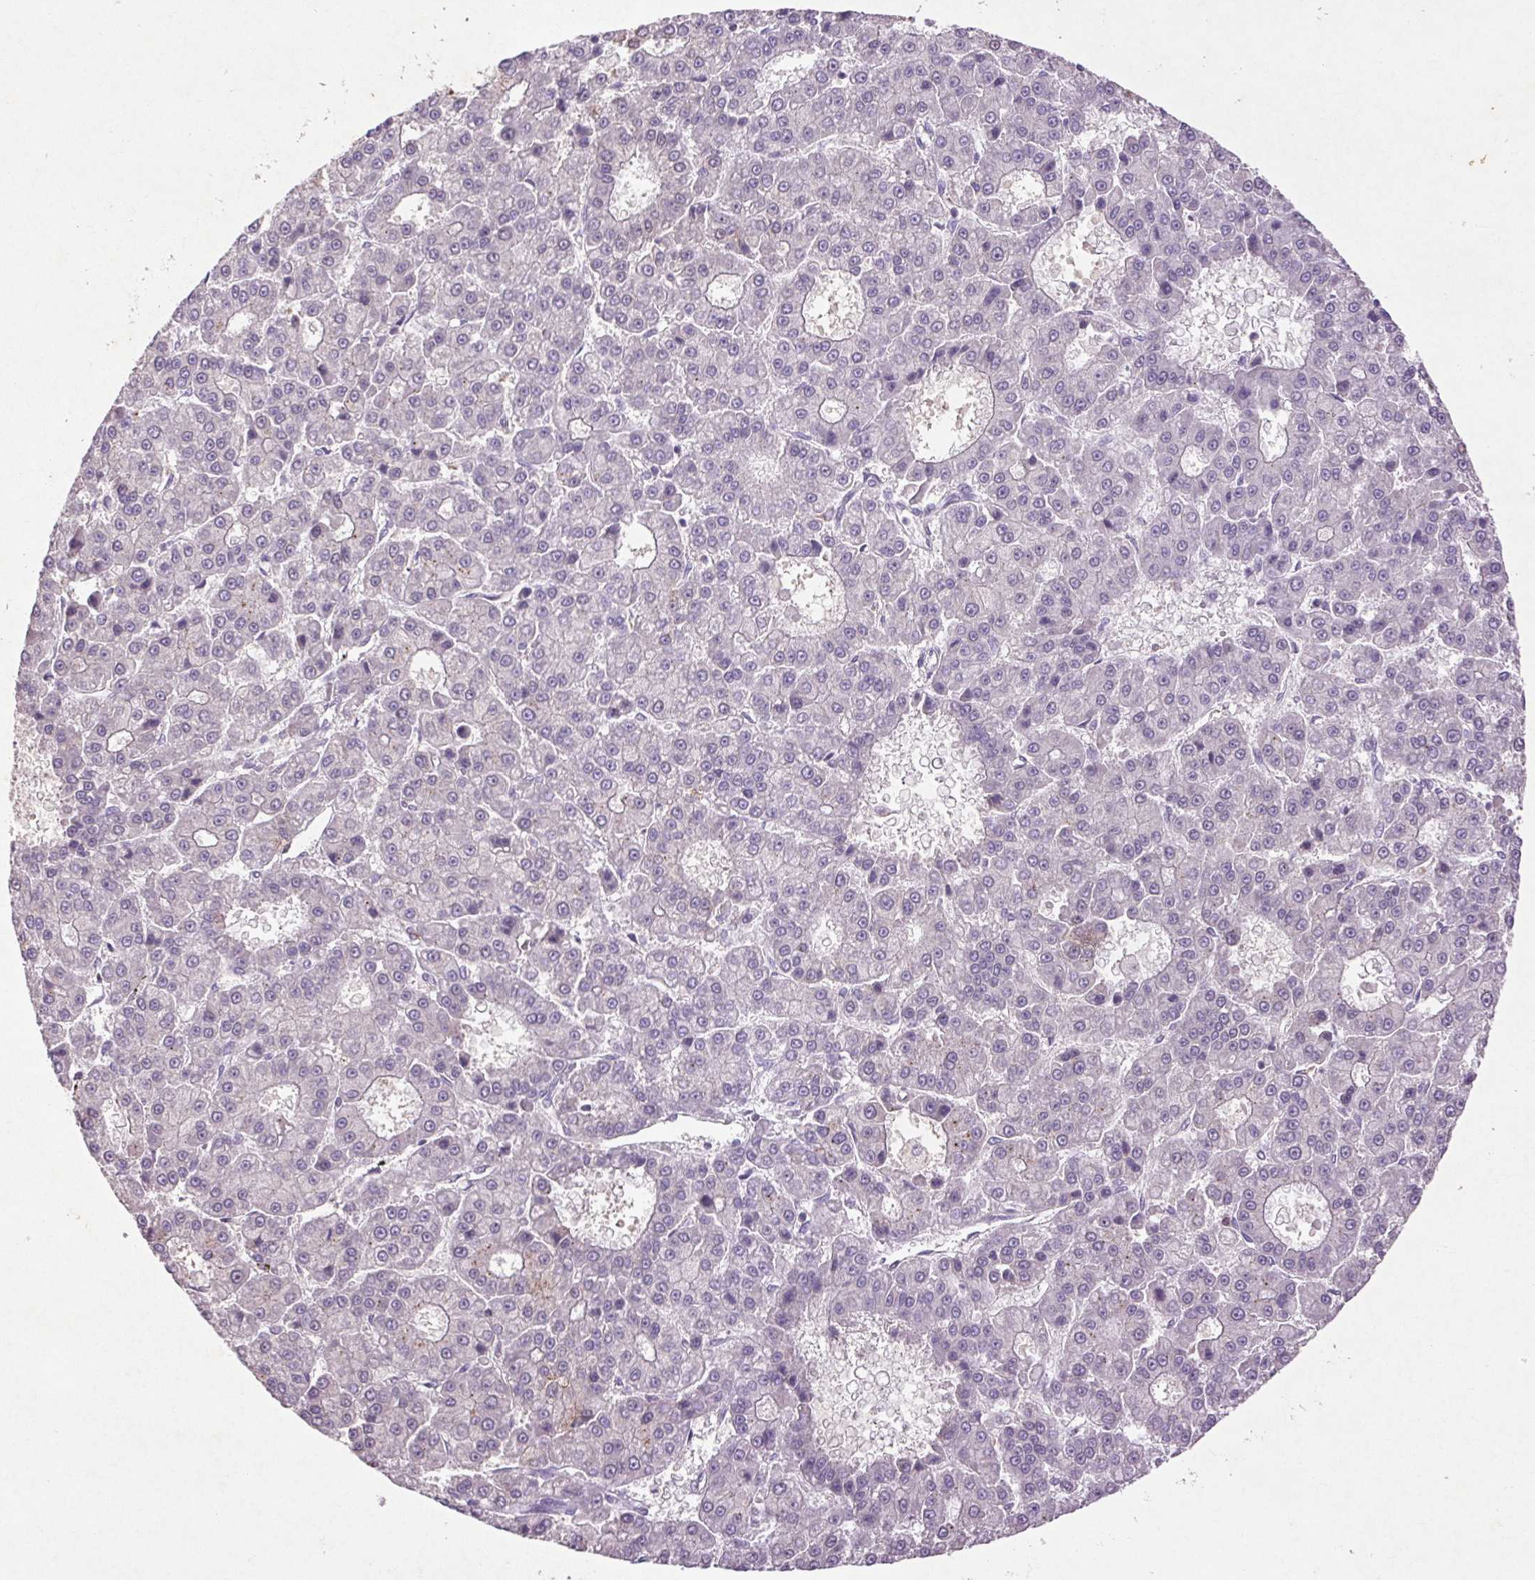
{"staining": {"intensity": "negative", "quantity": "none", "location": "none"}, "tissue": "liver cancer", "cell_type": "Tumor cells", "image_type": "cancer", "snomed": [{"axis": "morphology", "description": "Carcinoma, Hepatocellular, NOS"}, {"axis": "topography", "description": "Liver"}], "caption": "Human hepatocellular carcinoma (liver) stained for a protein using immunohistochemistry (IHC) demonstrates no positivity in tumor cells.", "gene": "FNDC7", "patient": {"sex": "male", "age": 70}}